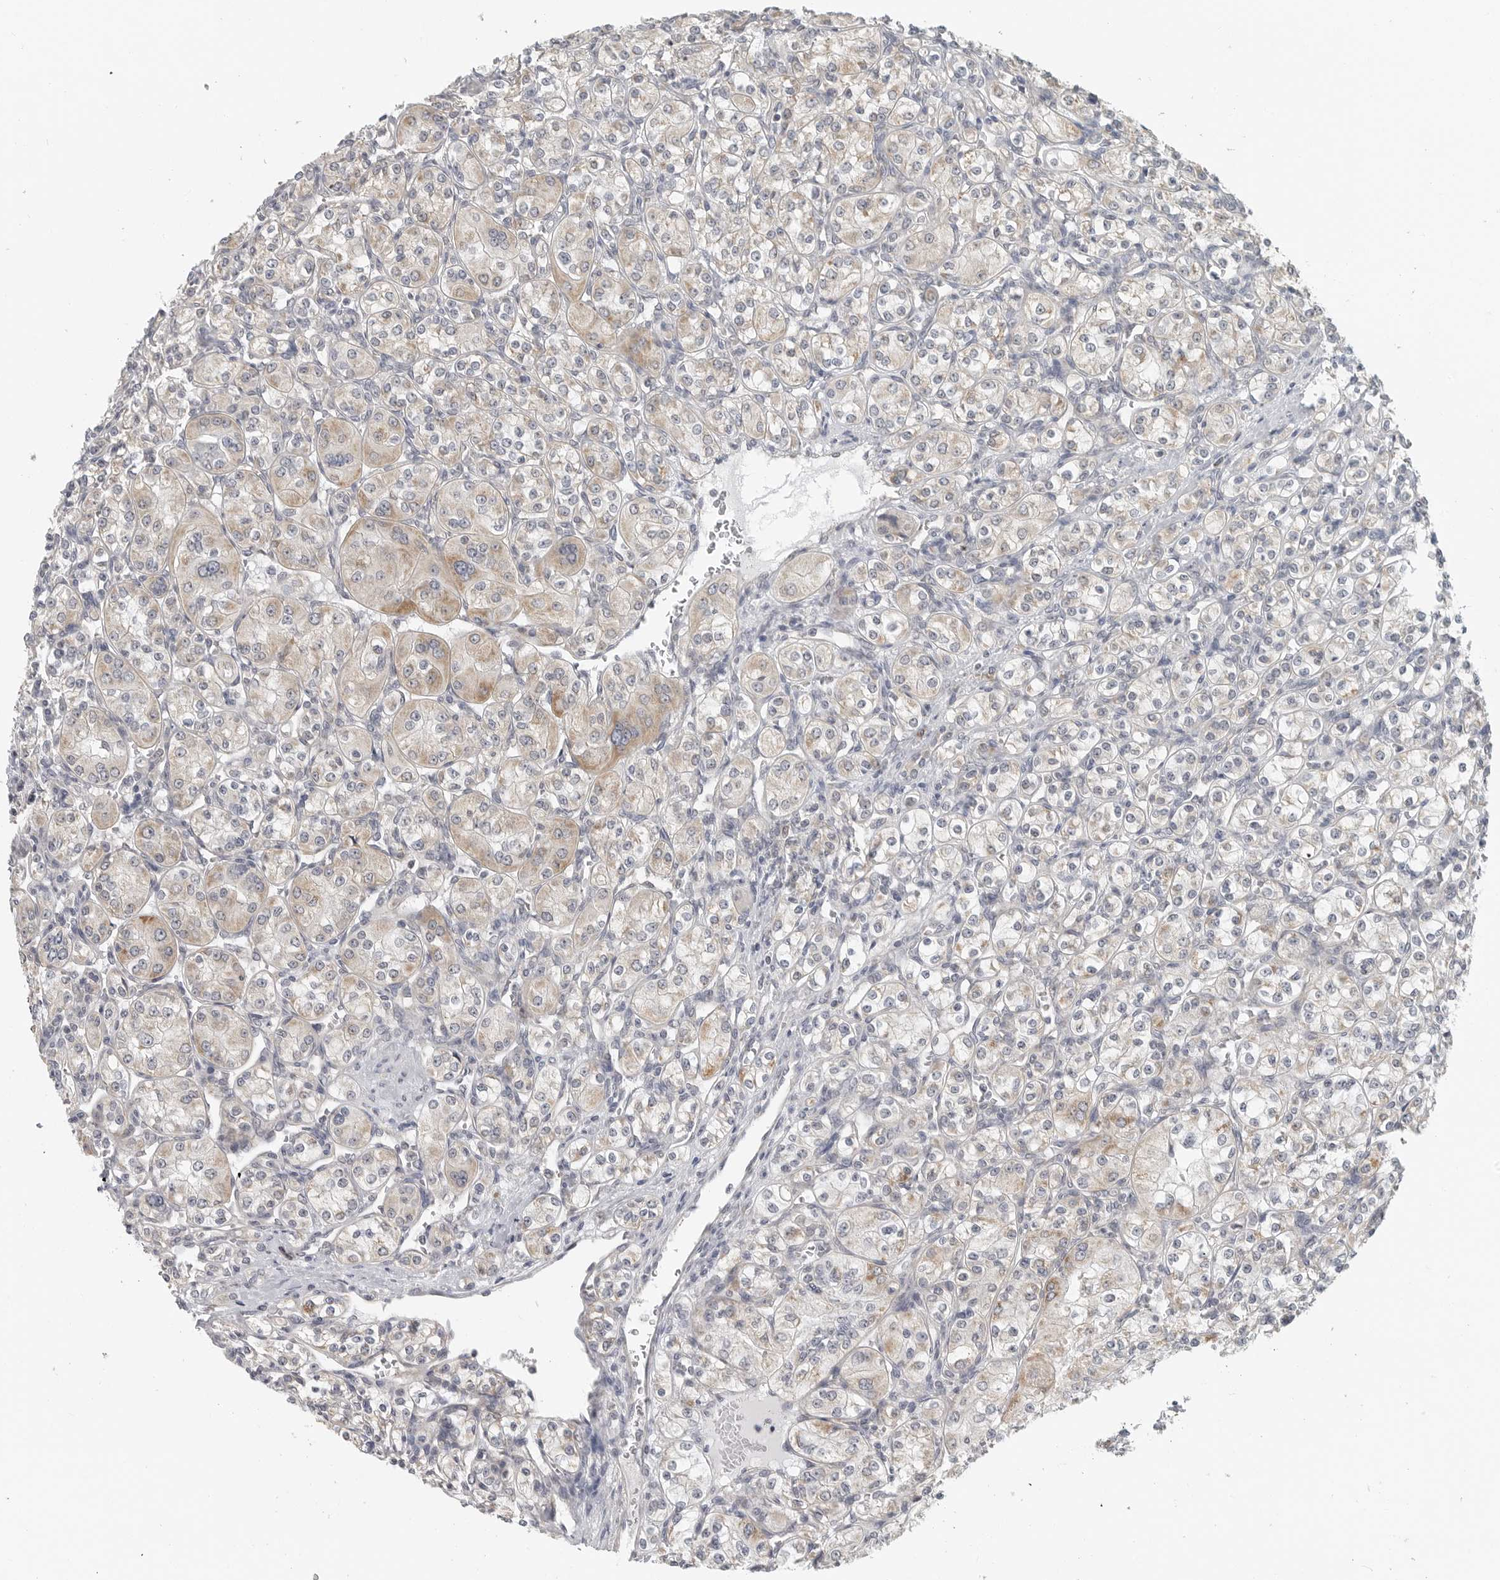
{"staining": {"intensity": "moderate", "quantity": "<25%", "location": "cytoplasmic/membranous"}, "tissue": "renal cancer", "cell_type": "Tumor cells", "image_type": "cancer", "snomed": [{"axis": "morphology", "description": "Adenocarcinoma, NOS"}, {"axis": "topography", "description": "Kidney"}], "caption": "There is low levels of moderate cytoplasmic/membranous expression in tumor cells of adenocarcinoma (renal), as demonstrated by immunohistochemical staining (brown color).", "gene": "IL12RB2", "patient": {"sex": "male", "age": 77}}